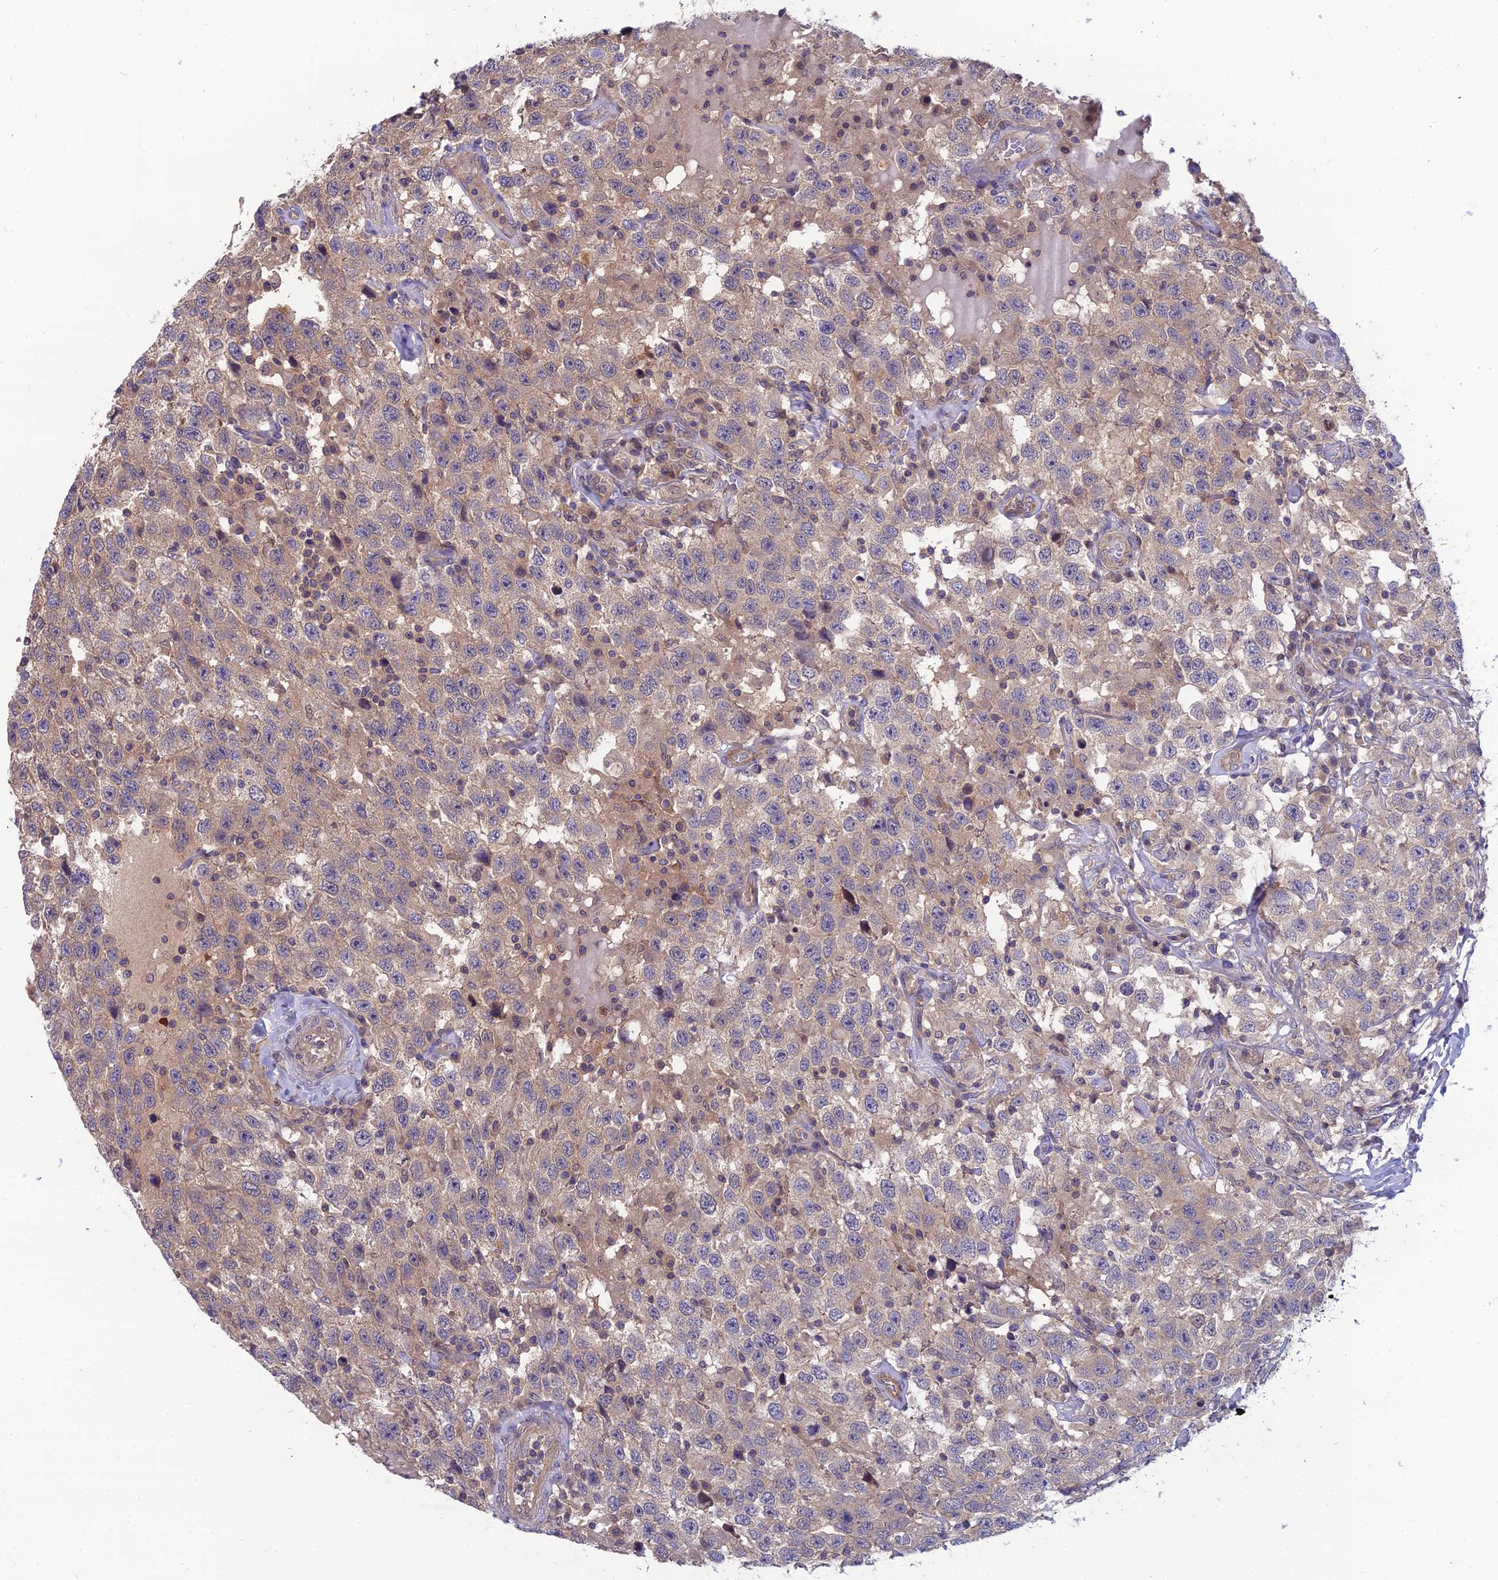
{"staining": {"intensity": "weak", "quantity": "25%-75%", "location": "cytoplasmic/membranous"}, "tissue": "testis cancer", "cell_type": "Tumor cells", "image_type": "cancer", "snomed": [{"axis": "morphology", "description": "Seminoma, NOS"}, {"axis": "topography", "description": "Testis"}], "caption": "Seminoma (testis) tissue shows weak cytoplasmic/membranous staining in about 25%-75% of tumor cells, visualized by immunohistochemistry. The staining is performed using DAB brown chromogen to label protein expression. The nuclei are counter-stained blue using hematoxylin.", "gene": "MVD", "patient": {"sex": "male", "age": 41}}